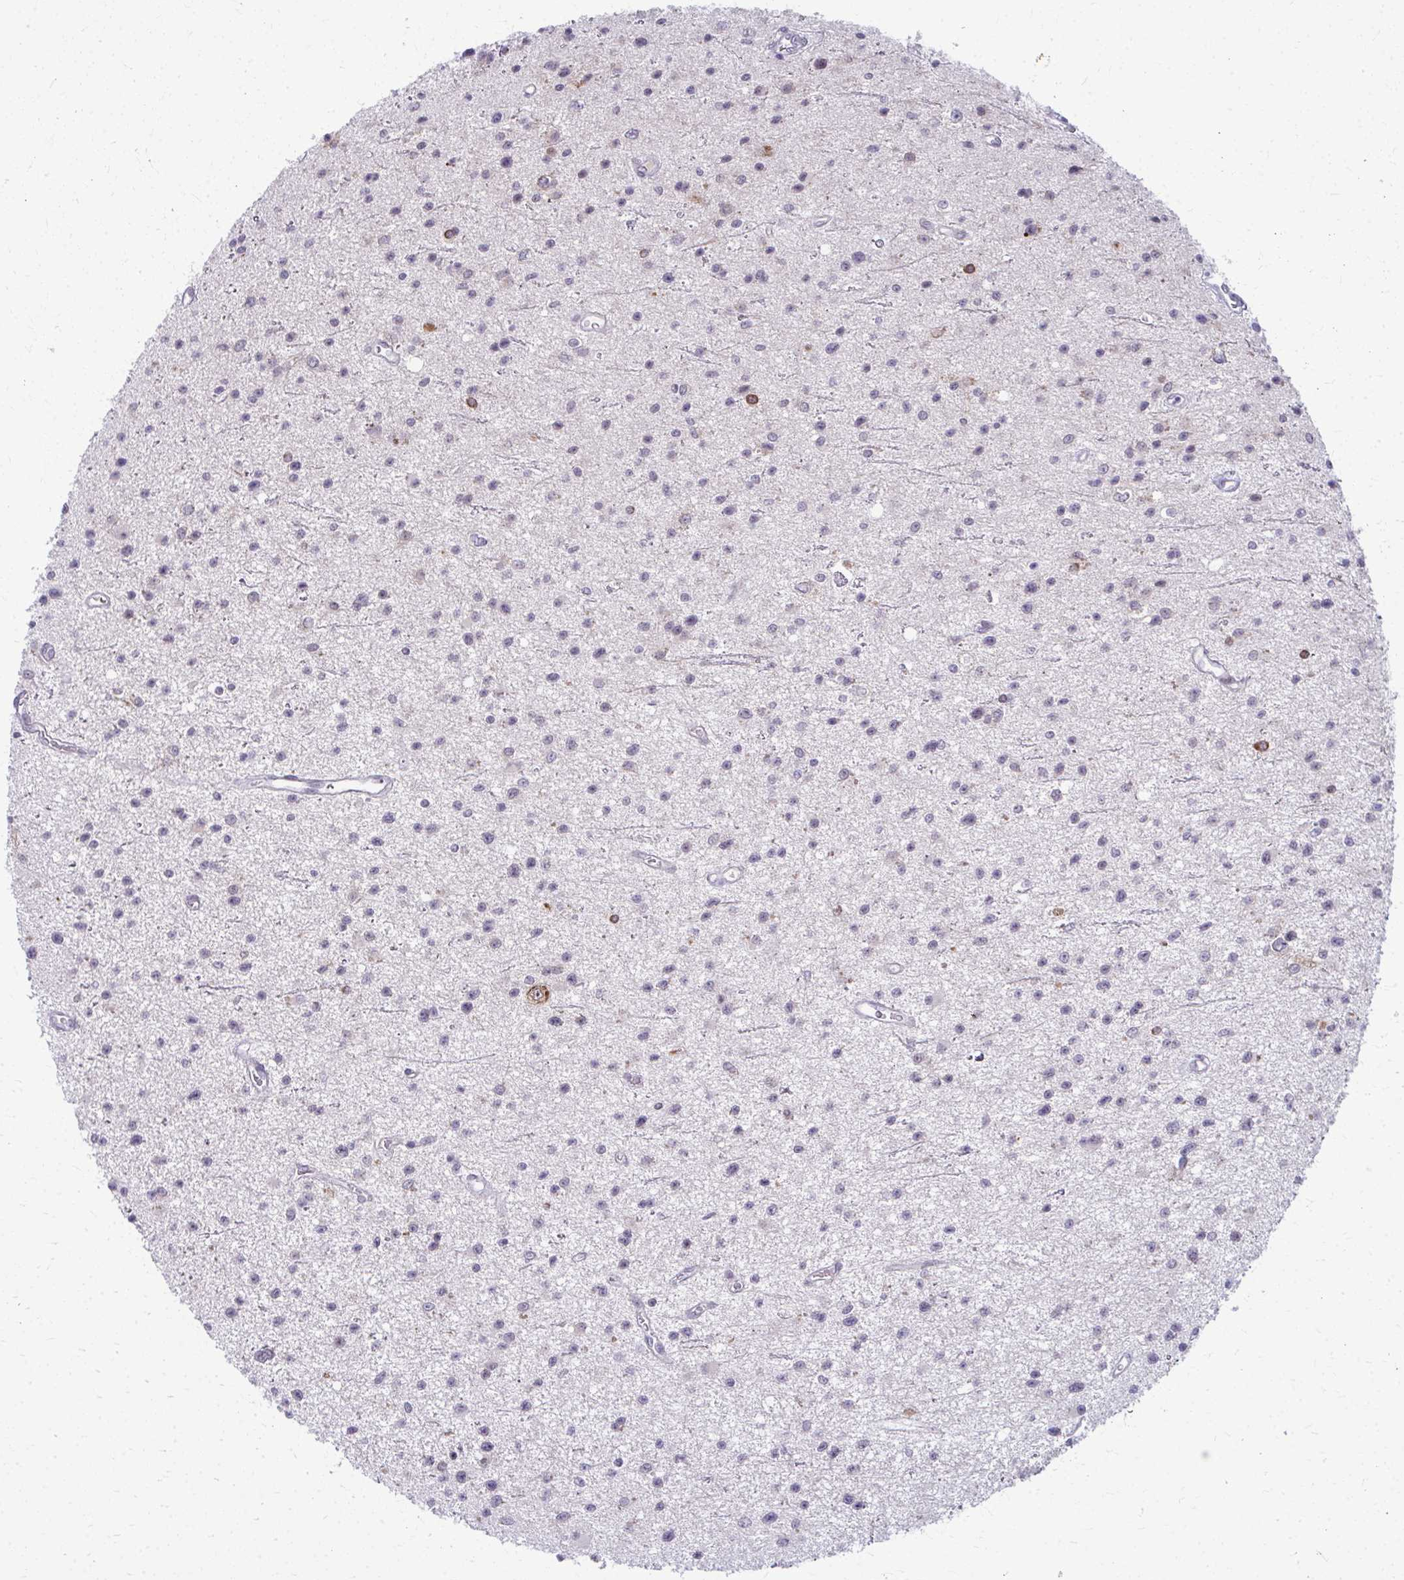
{"staining": {"intensity": "negative", "quantity": "none", "location": "none"}, "tissue": "glioma", "cell_type": "Tumor cells", "image_type": "cancer", "snomed": [{"axis": "morphology", "description": "Glioma, malignant, Low grade"}, {"axis": "topography", "description": "Brain"}], "caption": "A photomicrograph of malignant low-grade glioma stained for a protein exhibits no brown staining in tumor cells.", "gene": "MAF1", "patient": {"sex": "male", "age": 43}}